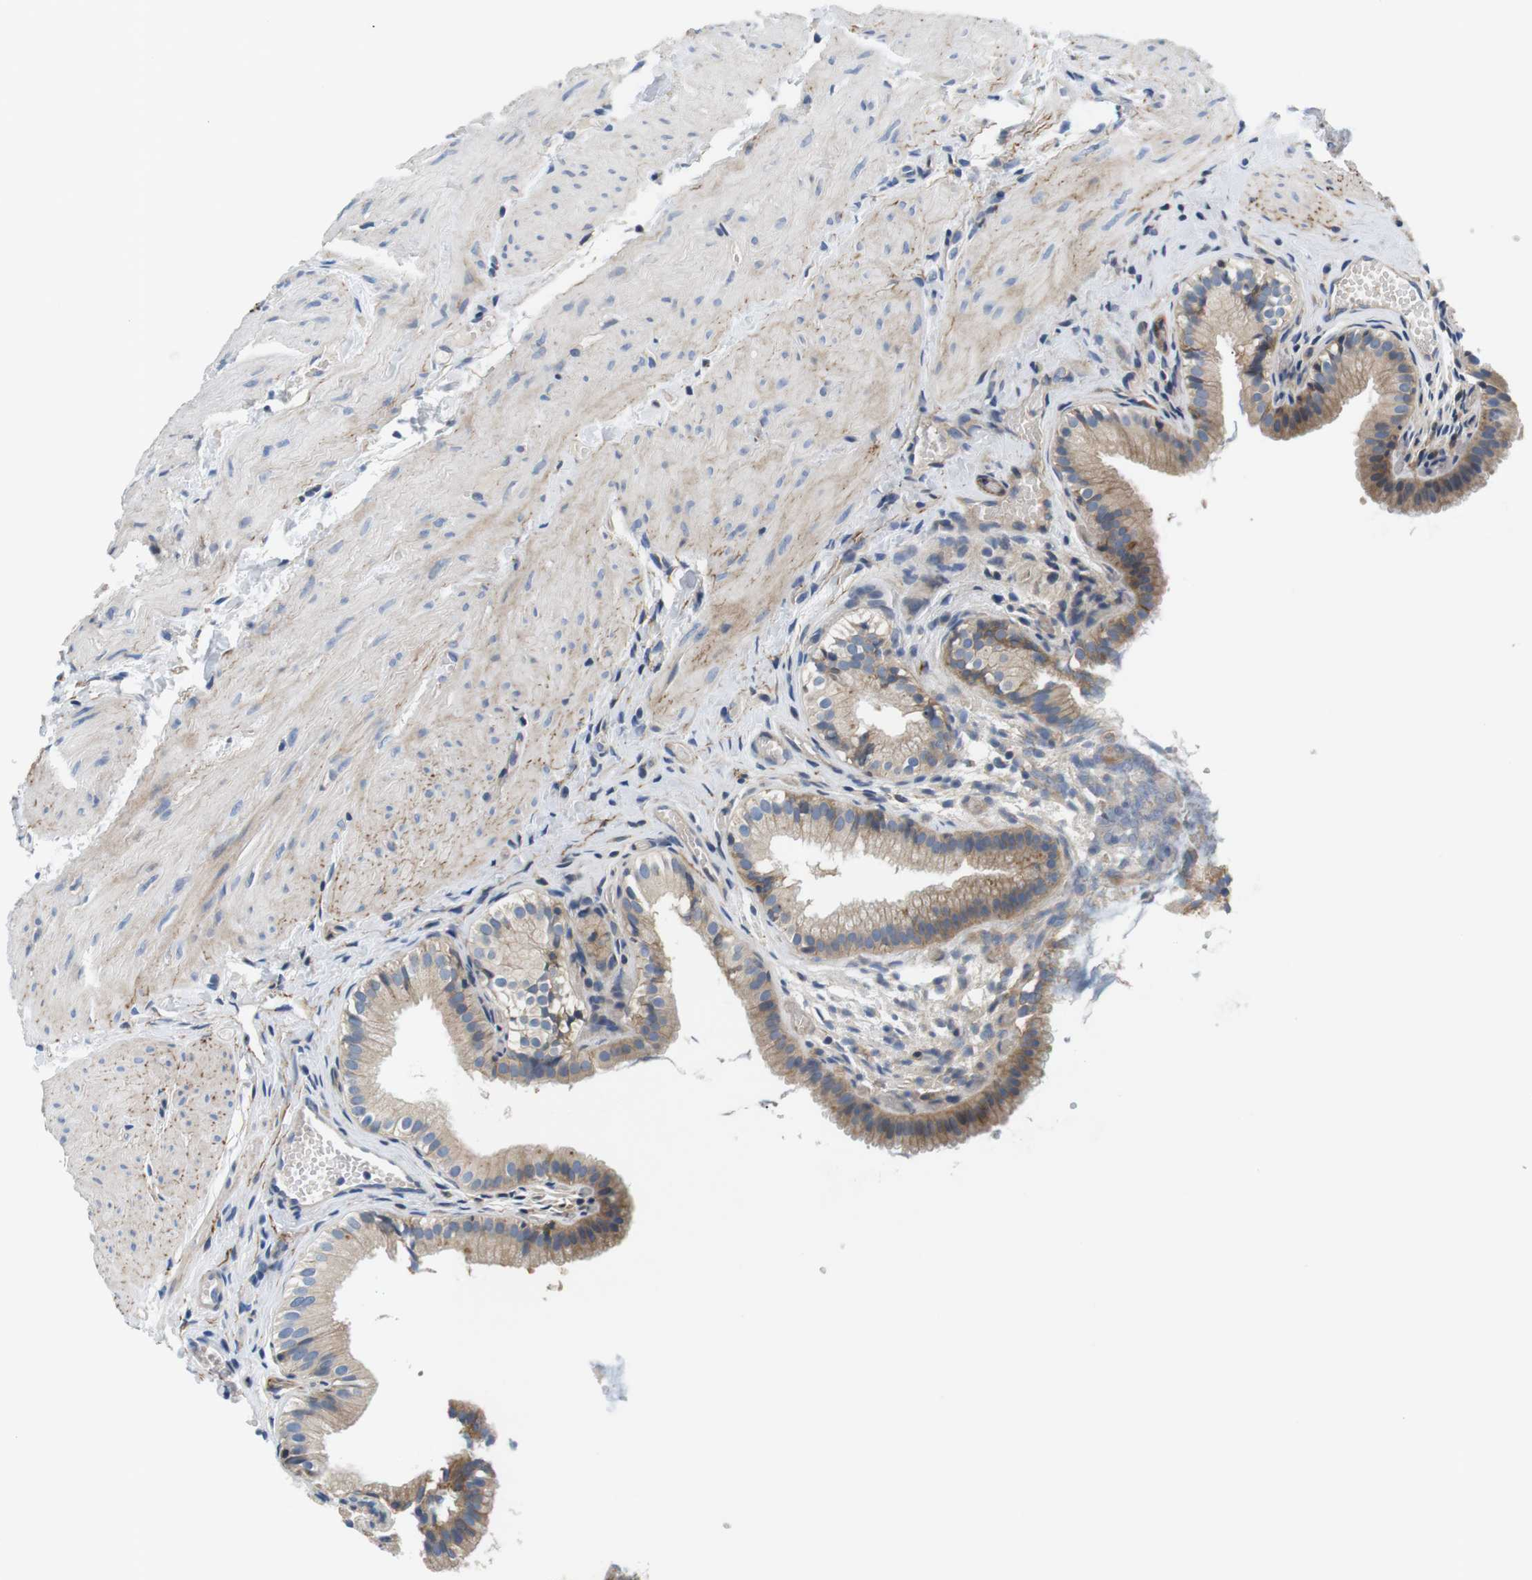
{"staining": {"intensity": "moderate", "quantity": "25%-75%", "location": "cytoplasmic/membranous"}, "tissue": "gallbladder", "cell_type": "Glandular cells", "image_type": "normal", "snomed": [{"axis": "morphology", "description": "Normal tissue, NOS"}, {"axis": "topography", "description": "Gallbladder"}], "caption": "A high-resolution photomicrograph shows immunohistochemistry staining of benign gallbladder, which reveals moderate cytoplasmic/membranous positivity in approximately 25%-75% of glandular cells. (Stains: DAB (3,3'-diaminobenzidine) in brown, nuclei in blue, Microscopy: brightfield microscopy at high magnification).", "gene": "SLC30A1", "patient": {"sex": "female", "age": 26}}